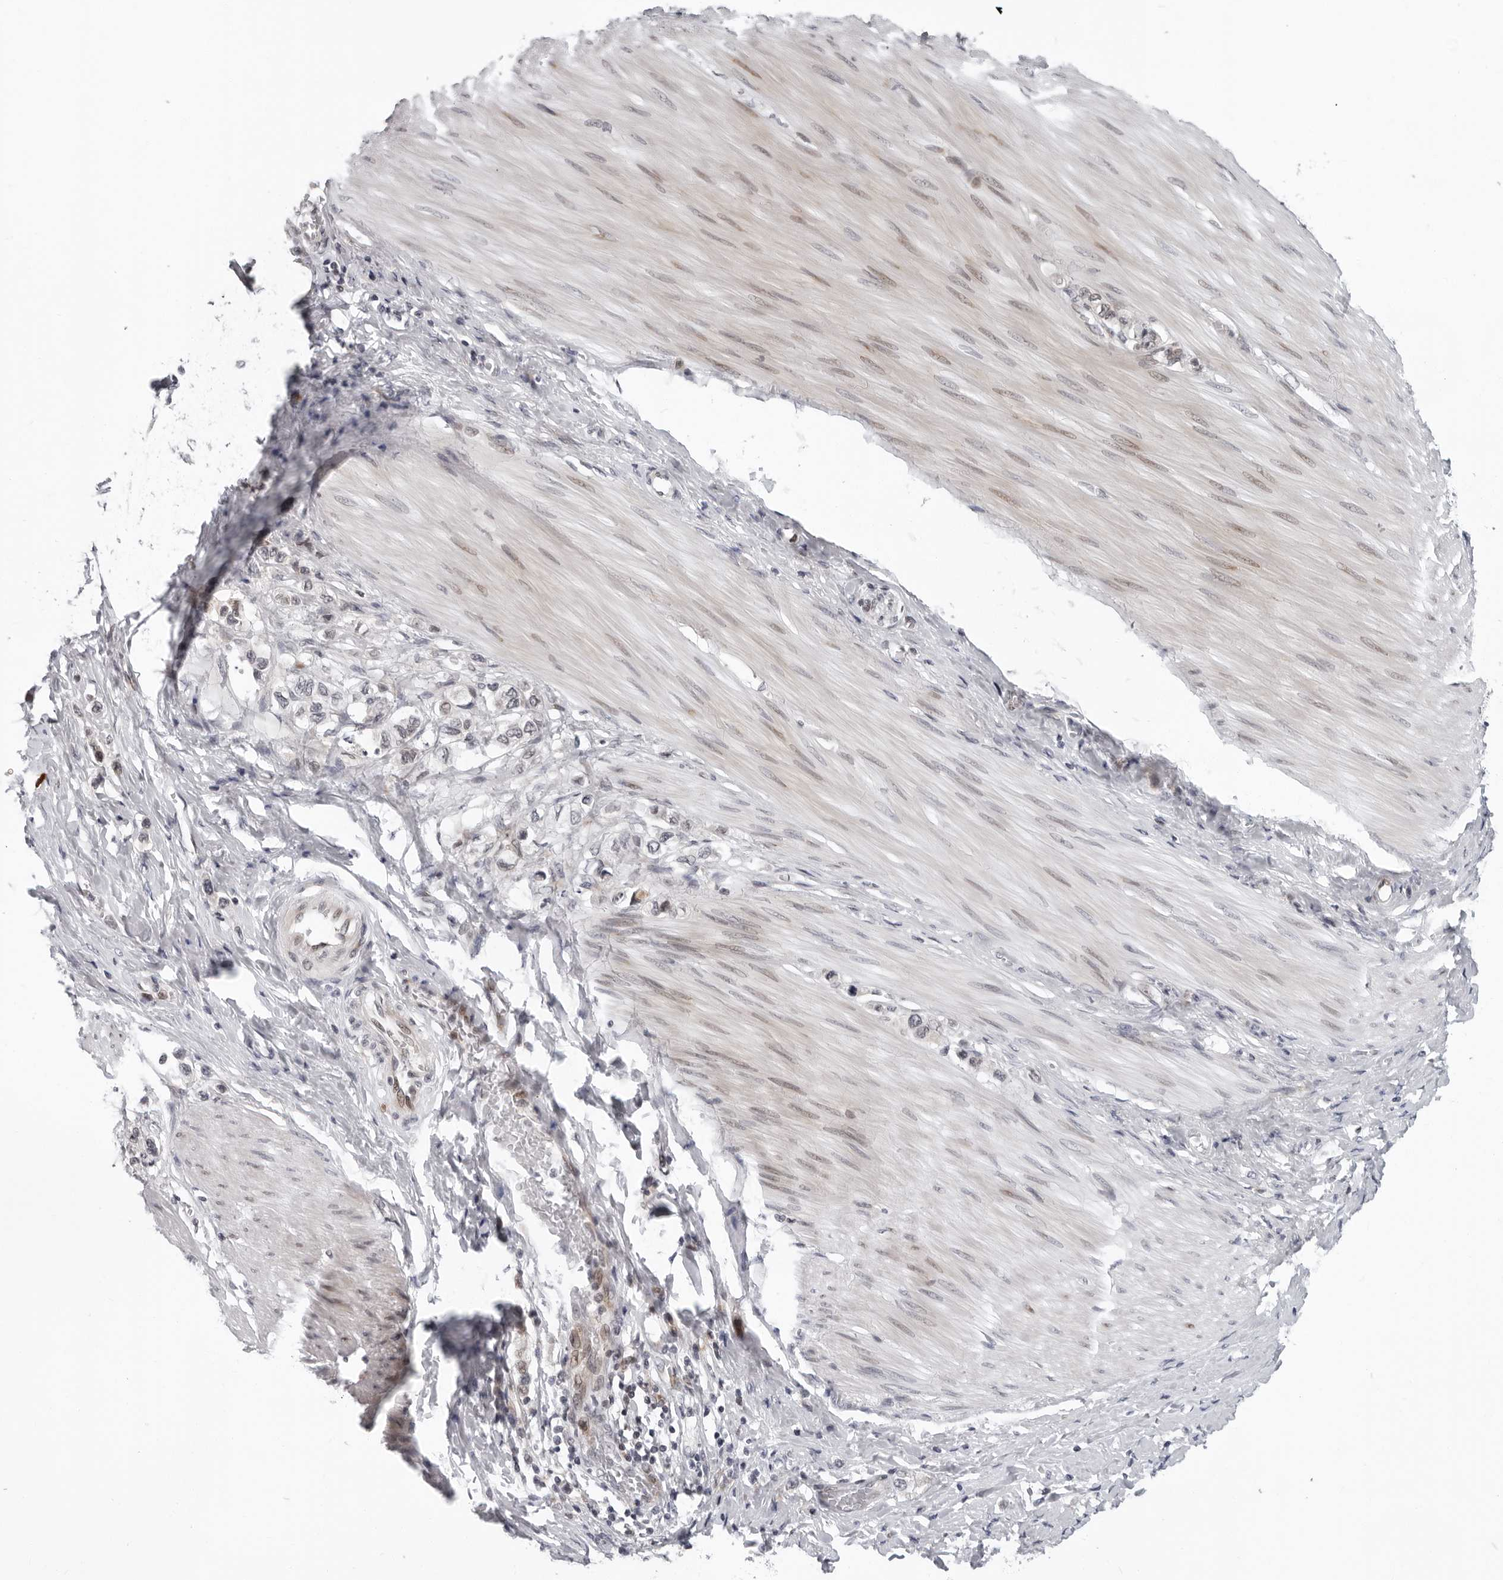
{"staining": {"intensity": "negative", "quantity": "none", "location": "none"}, "tissue": "stomach cancer", "cell_type": "Tumor cells", "image_type": "cancer", "snomed": [{"axis": "morphology", "description": "Adenocarcinoma, NOS"}, {"axis": "topography", "description": "Stomach"}], "caption": "High power microscopy histopathology image of an immunohistochemistry (IHC) photomicrograph of stomach cancer, revealing no significant staining in tumor cells.", "gene": "PIP4K2C", "patient": {"sex": "female", "age": 65}}